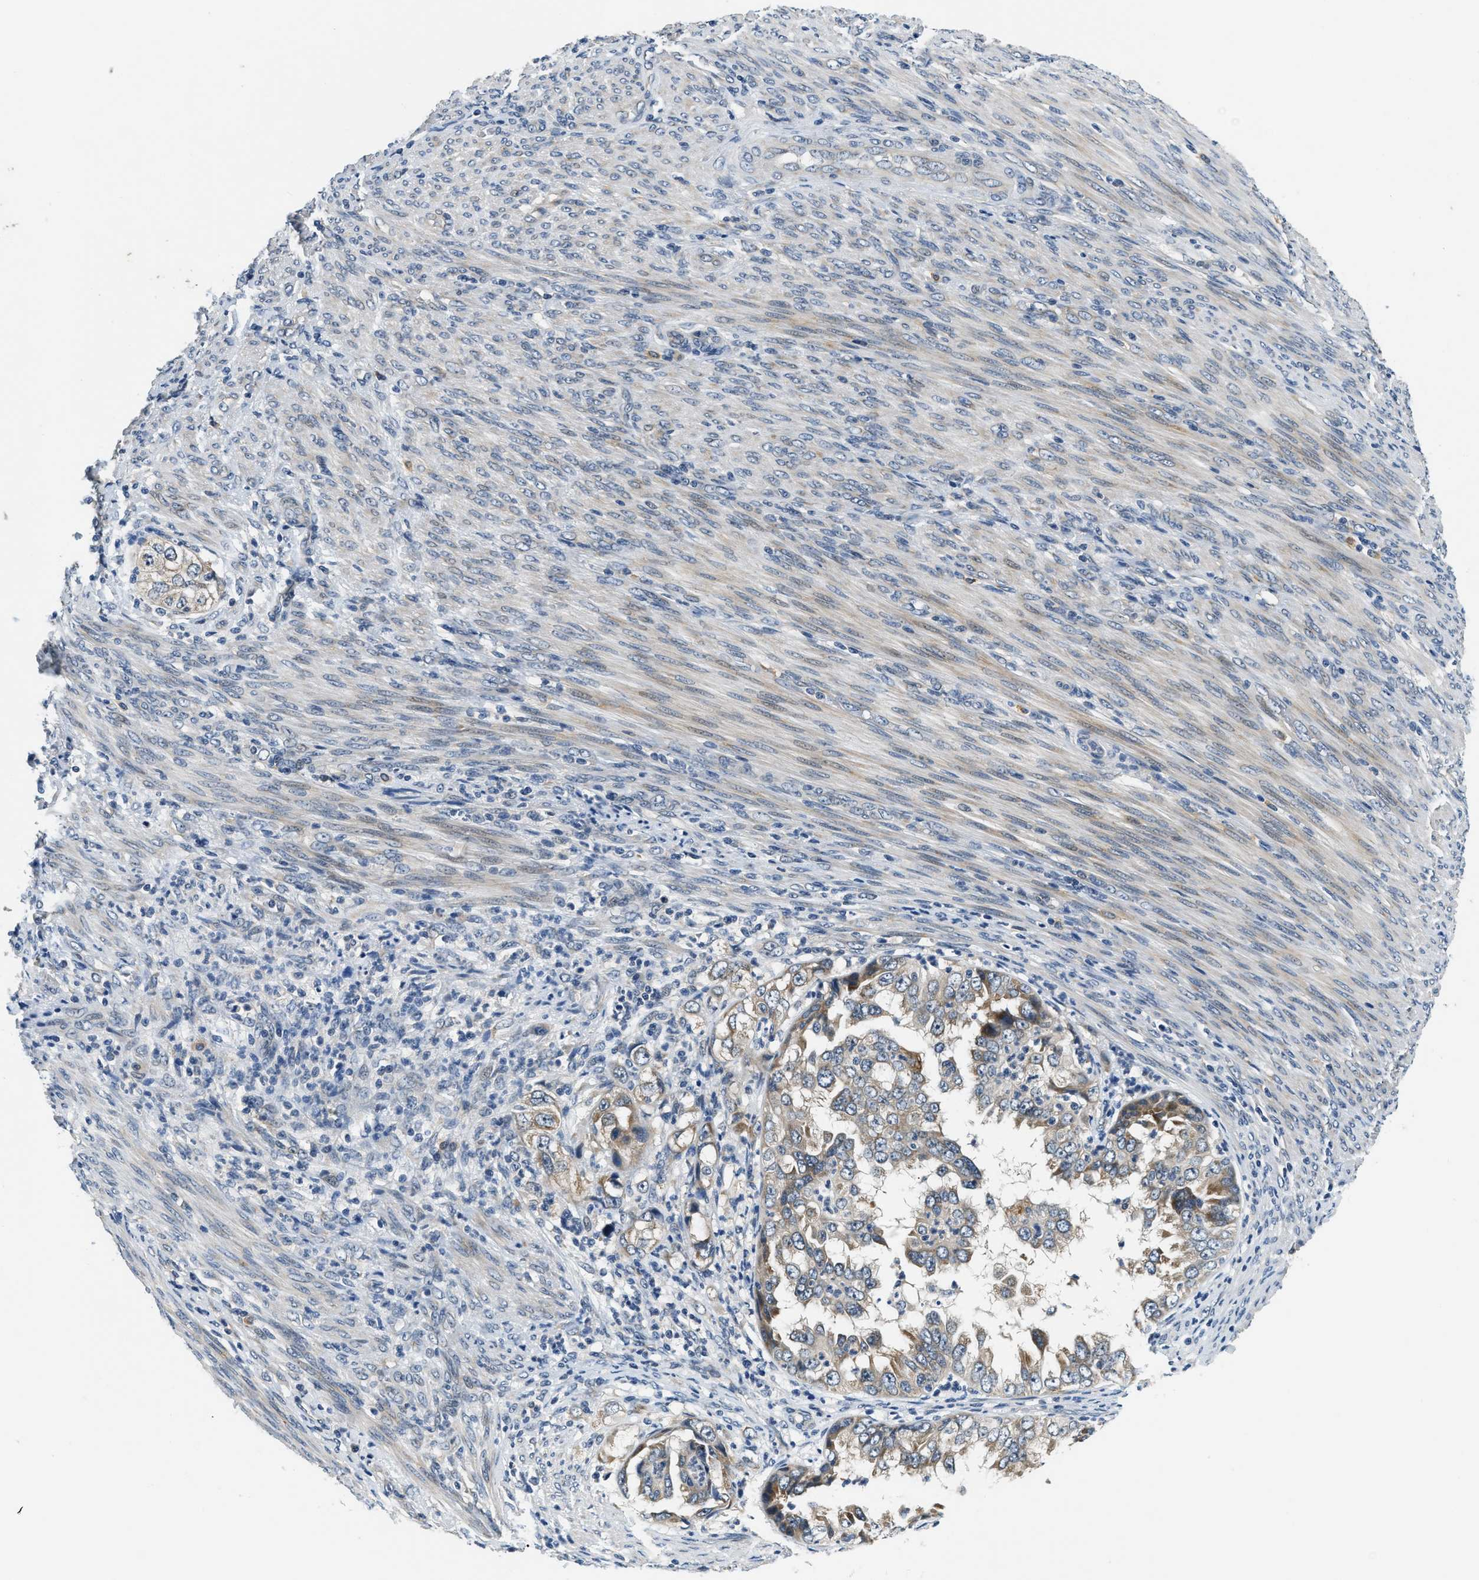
{"staining": {"intensity": "weak", "quantity": ">75%", "location": "cytoplasmic/membranous"}, "tissue": "endometrial cancer", "cell_type": "Tumor cells", "image_type": "cancer", "snomed": [{"axis": "morphology", "description": "Adenocarcinoma, NOS"}, {"axis": "topography", "description": "Endometrium"}], "caption": "IHC (DAB (3,3'-diaminobenzidine)) staining of human endometrial adenocarcinoma shows weak cytoplasmic/membranous protein positivity in about >75% of tumor cells.", "gene": "YAE1", "patient": {"sex": "female", "age": 85}}